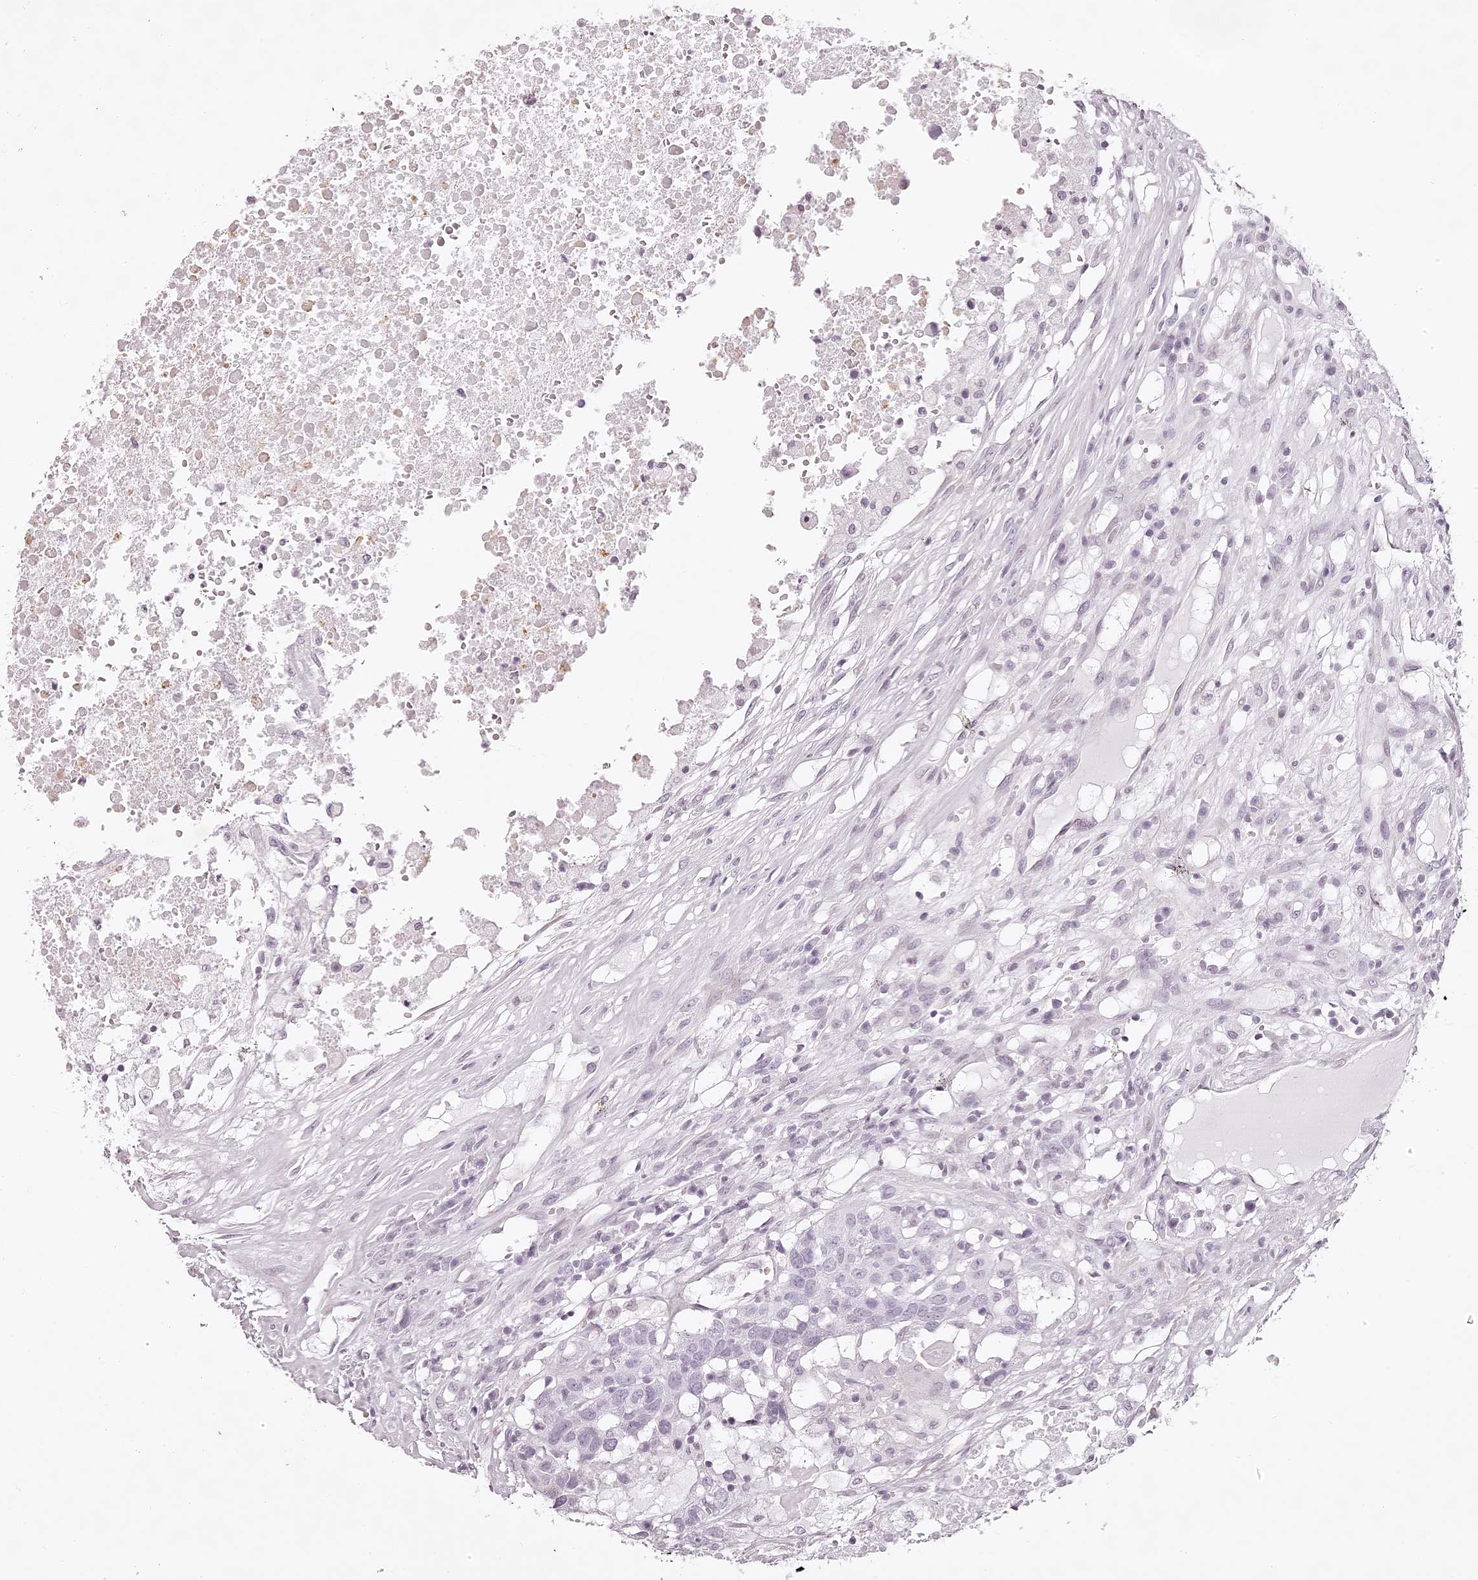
{"staining": {"intensity": "negative", "quantity": "none", "location": "none"}, "tissue": "head and neck cancer", "cell_type": "Tumor cells", "image_type": "cancer", "snomed": [{"axis": "morphology", "description": "Squamous cell carcinoma, NOS"}, {"axis": "topography", "description": "Head-Neck"}], "caption": "Head and neck cancer (squamous cell carcinoma) stained for a protein using immunohistochemistry exhibits no positivity tumor cells.", "gene": "ELAPOR1", "patient": {"sex": "male", "age": 66}}